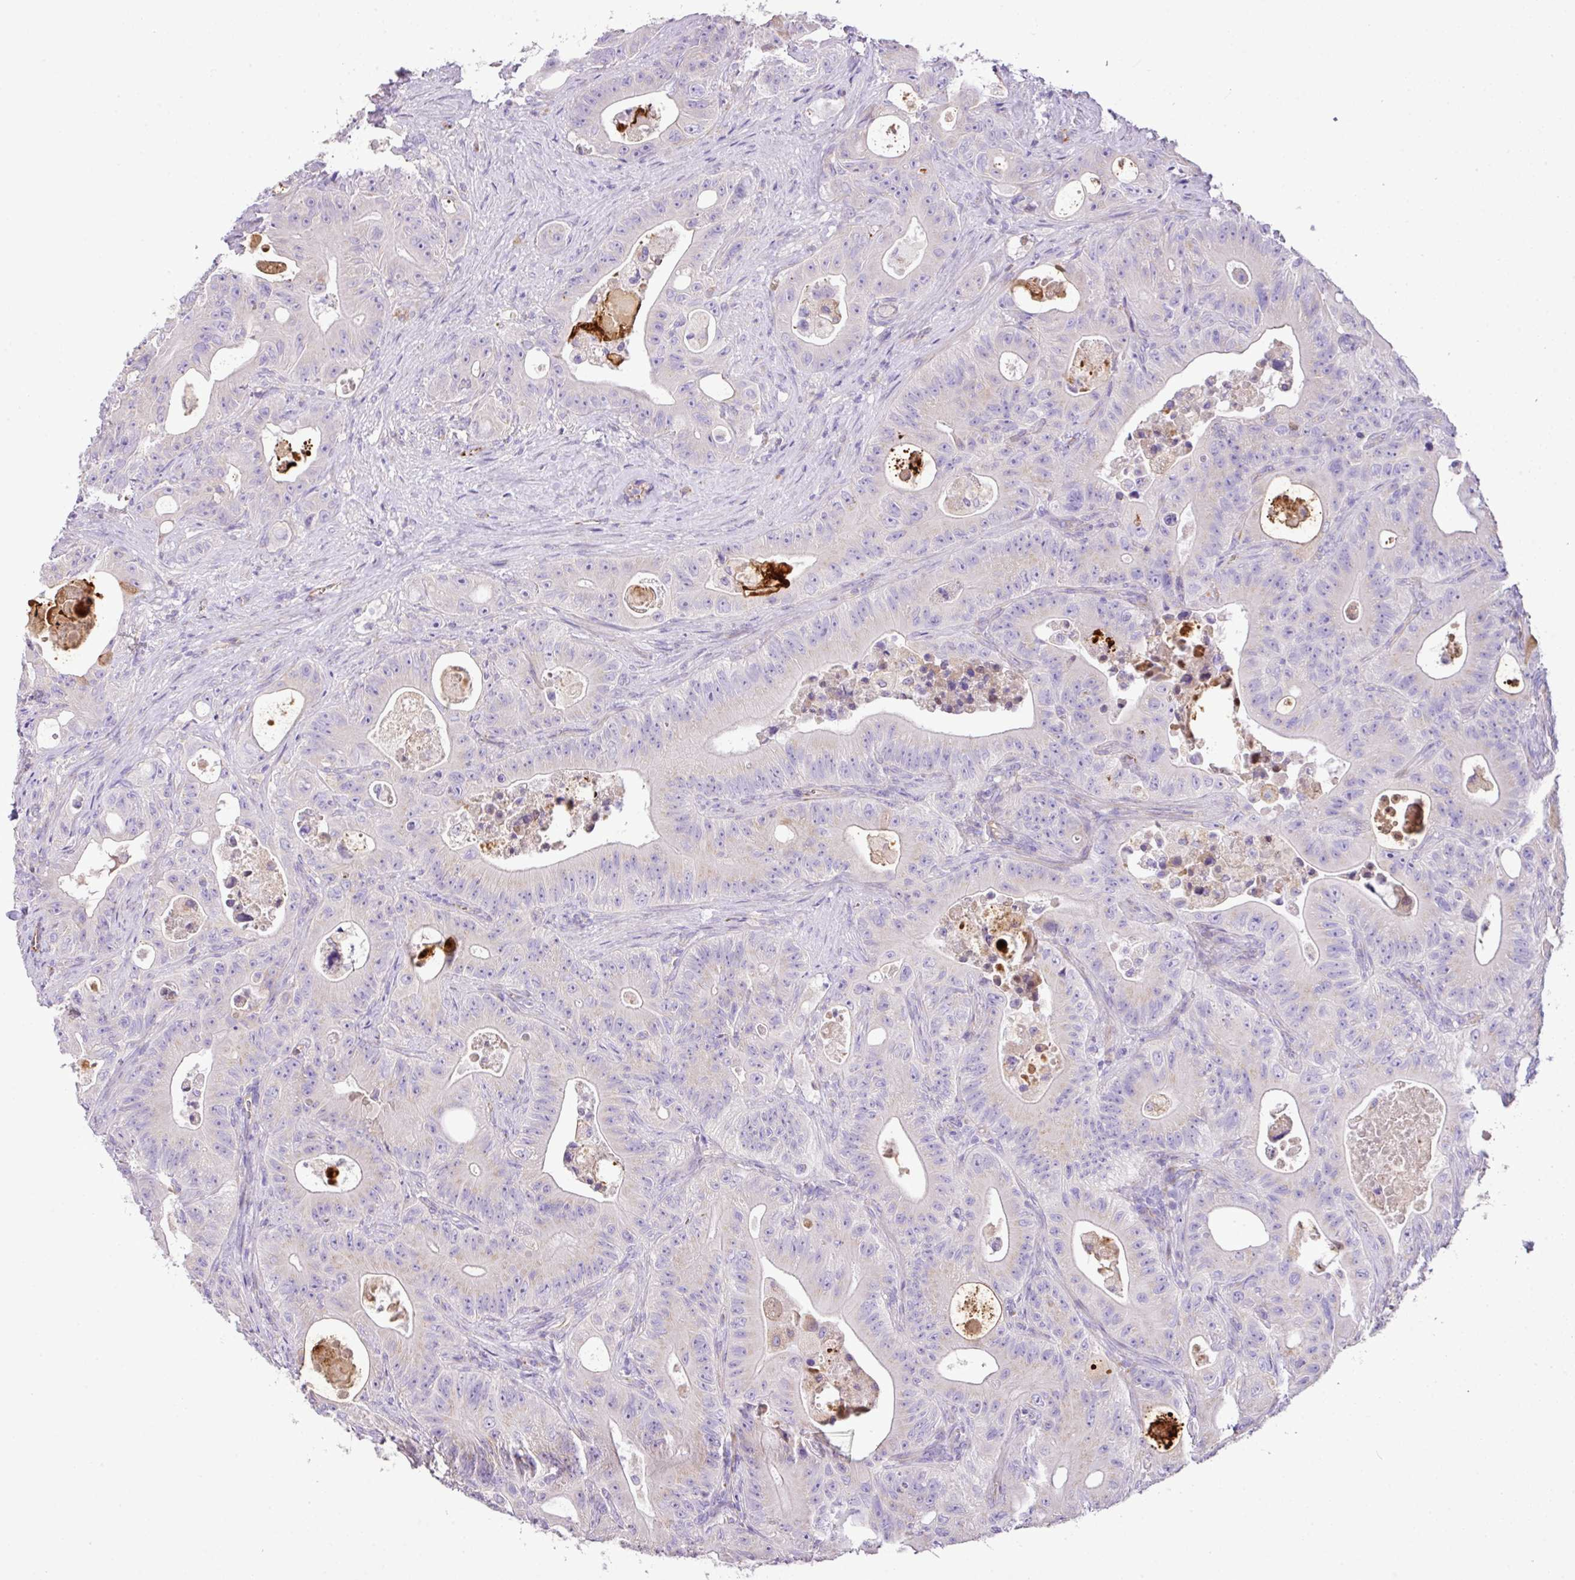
{"staining": {"intensity": "negative", "quantity": "none", "location": "none"}, "tissue": "colorectal cancer", "cell_type": "Tumor cells", "image_type": "cancer", "snomed": [{"axis": "morphology", "description": "Adenocarcinoma, NOS"}, {"axis": "topography", "description": "Colon"}], "caption": "Histopathology image shows no protein staining in tumor cells of colorectal cancer tissue.", "gene": "CTXN2", "patient": {"sex": "female", "age": 46}}